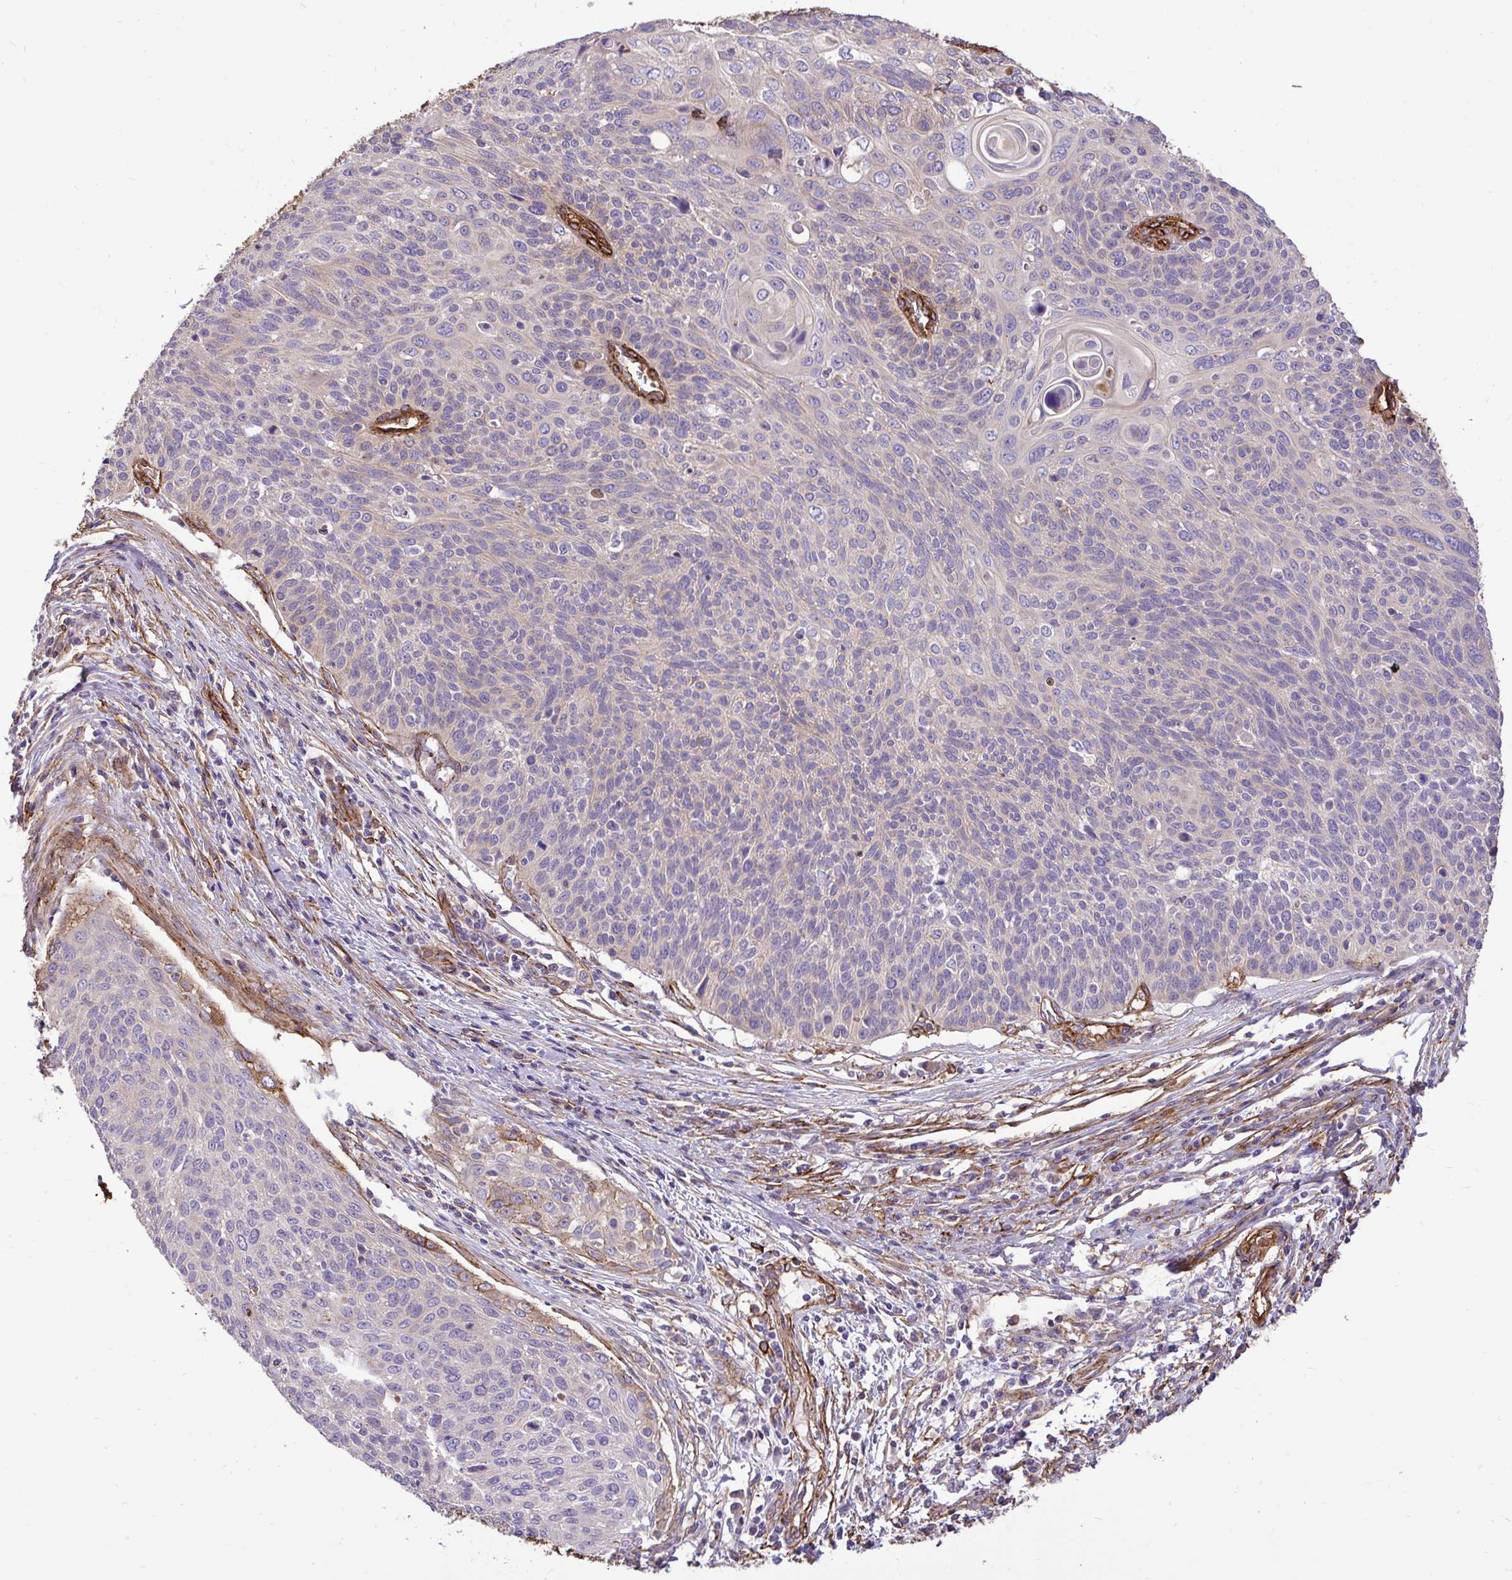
{"staining": {"intensity": "moderate", "quantity": "<25%", "location": "cytoplasmic/membranous"}, "tissue": "cervical cancer", "cell_type": "Tumor cells", "image_type": "cancer", "snomed": [{"axis": "morphology", "description": "Squamous cell carcinoma, NOS"}, {"axis": "topography", "description": "Cervix"}], "caption": "IHC image of cervical cancer stained for a protein (brown), which displays low levels of moderate cytoplasmic/membranous positivity in approximately <25% of tumor cells.", "gene": "PTPRK", "patient": {"sex": "female", "age": 31}}